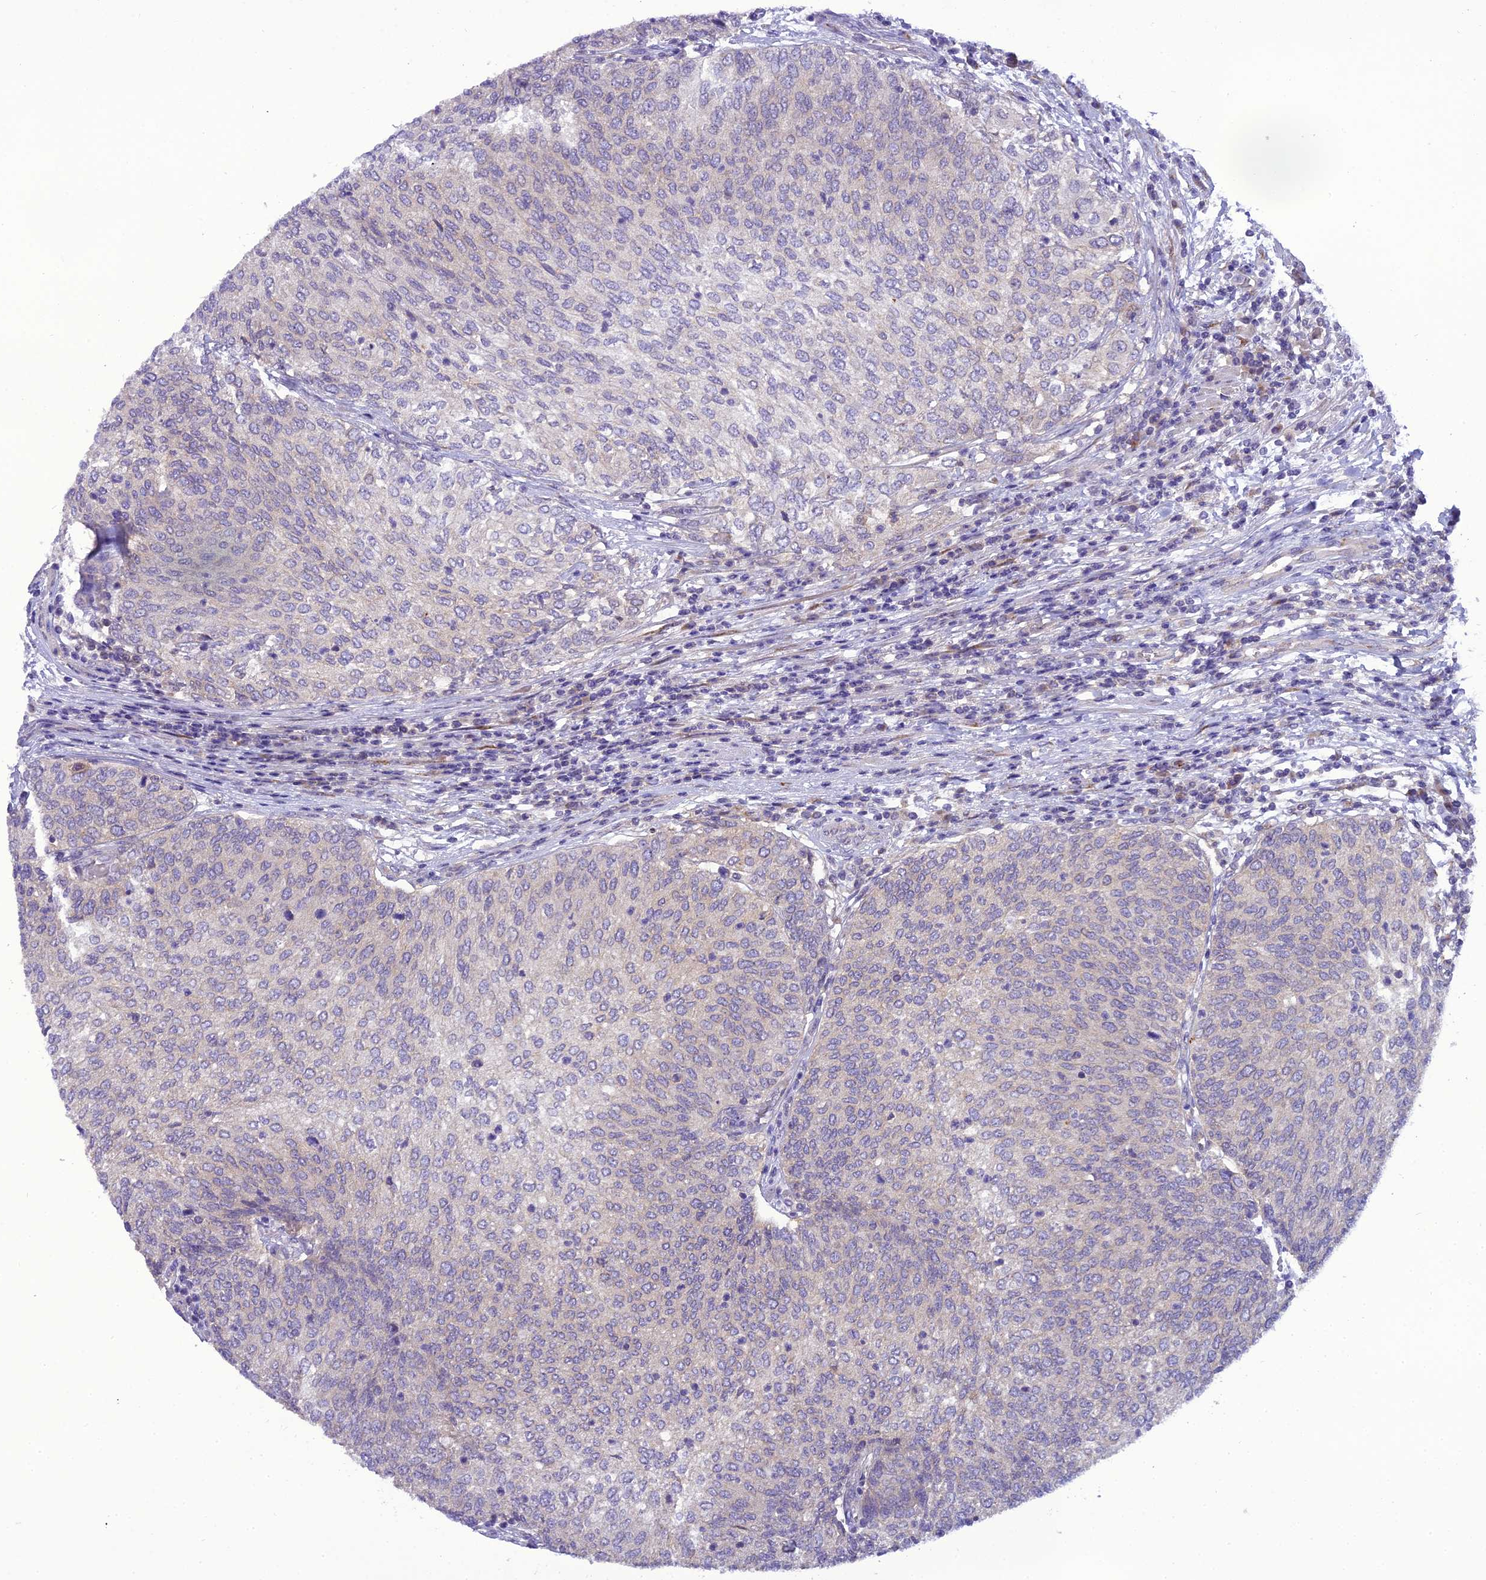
{"staining": {"intensity": "negative", "quantity": "none", "location": "none"}, "tissue": "urothelial cancer", "cell_type": "Tumor cells", "image_type": "cancer", "snomed": [{"axis": "morphology", "description": "Urothelial carcinoma, Low grade"}, {"axis": "topography", "description": "Urinary bladder"}], "caption": "A high-resolution histopathology image shows IHC staining of urothelial carcinoma (low-grade), which shows no significant staining in tumor cells.", "gene": "GOLPH3", "patient": {"sex": "female", "age": 79}}